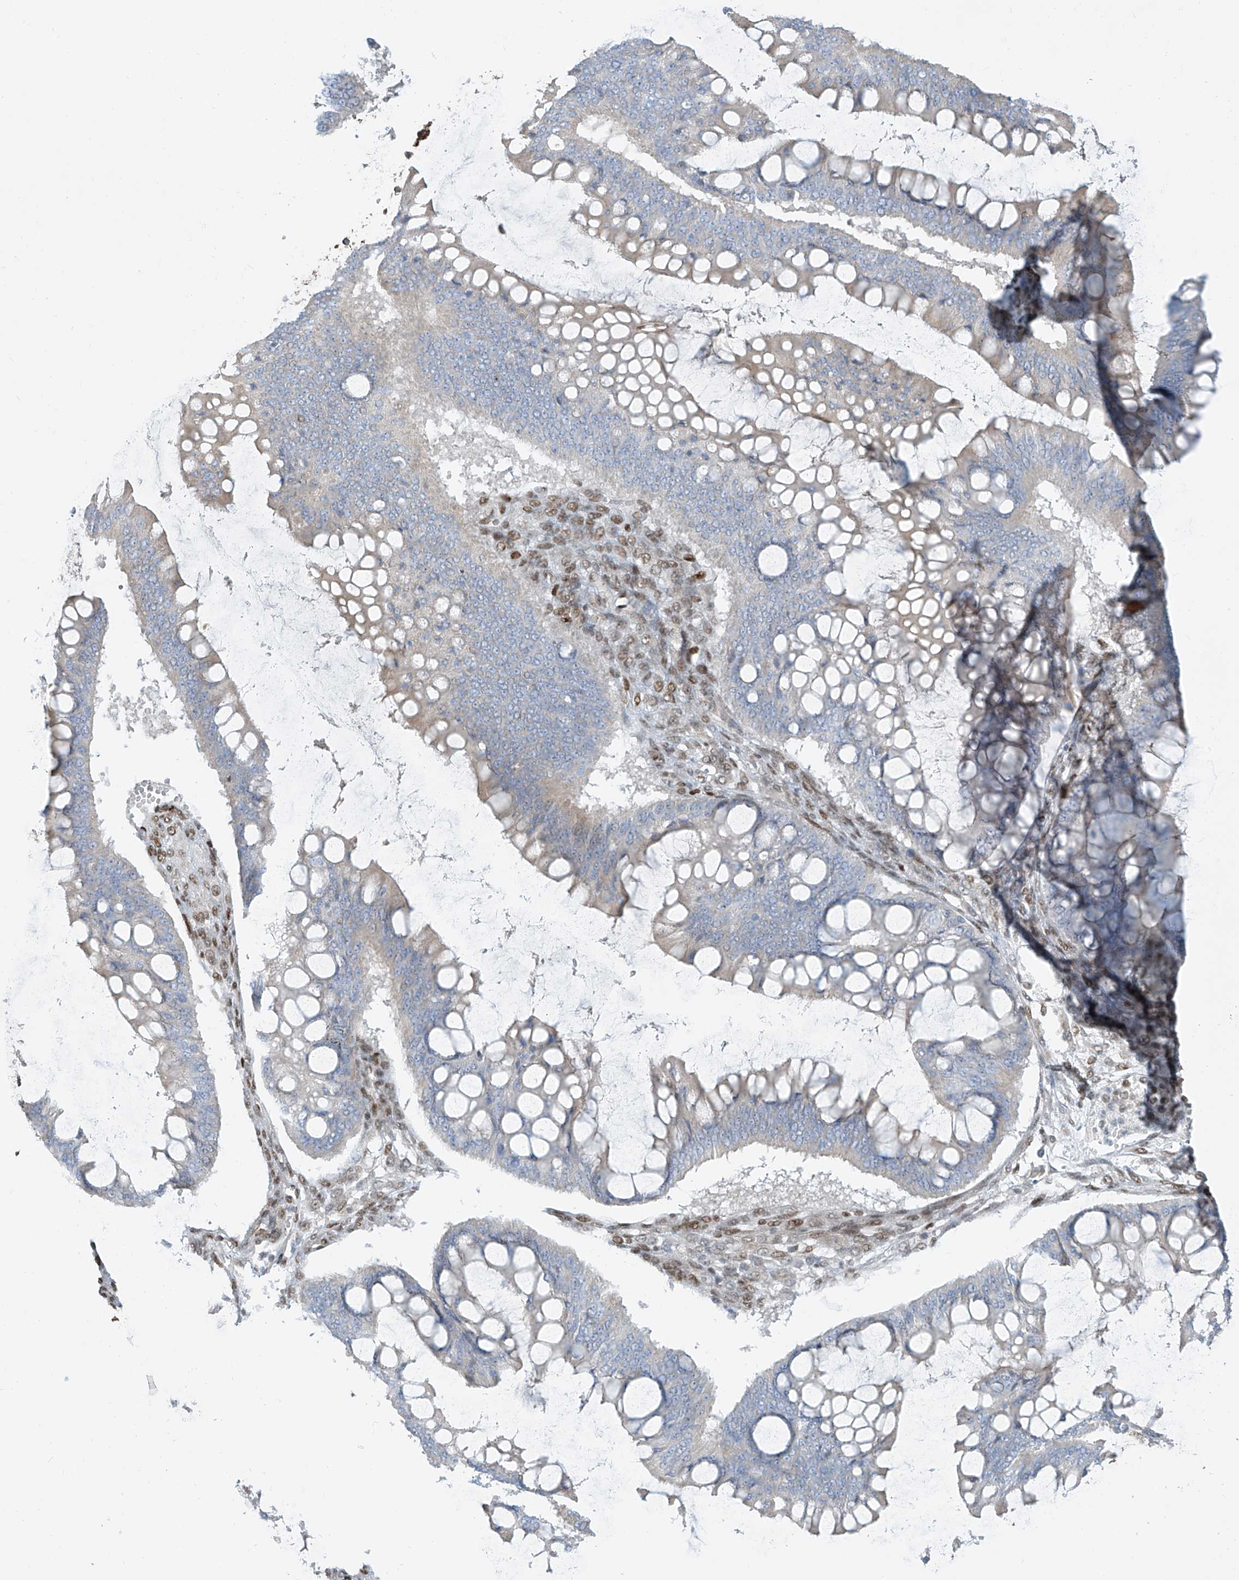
{"staining": {"intensity": "negative", "quantity": "none", "location": "none"}, "tissue": "ovarian cancer", "cell_type": "Tumor cells", "image_type": "cancer", "snomed": [{"axis": "morphology", "description": "Cystadenocarcinoma, mucinous, NOS"}, {"axis": "topography", "description": "Ovary"}], "caption": "Mucinous cystadenocarcinoma (ovarian) was stained to show a protein in brown. There is no significant positivity in tumor cells.", "gene": "PM20D2", "patient": {"sex": "female", "age": 73}}